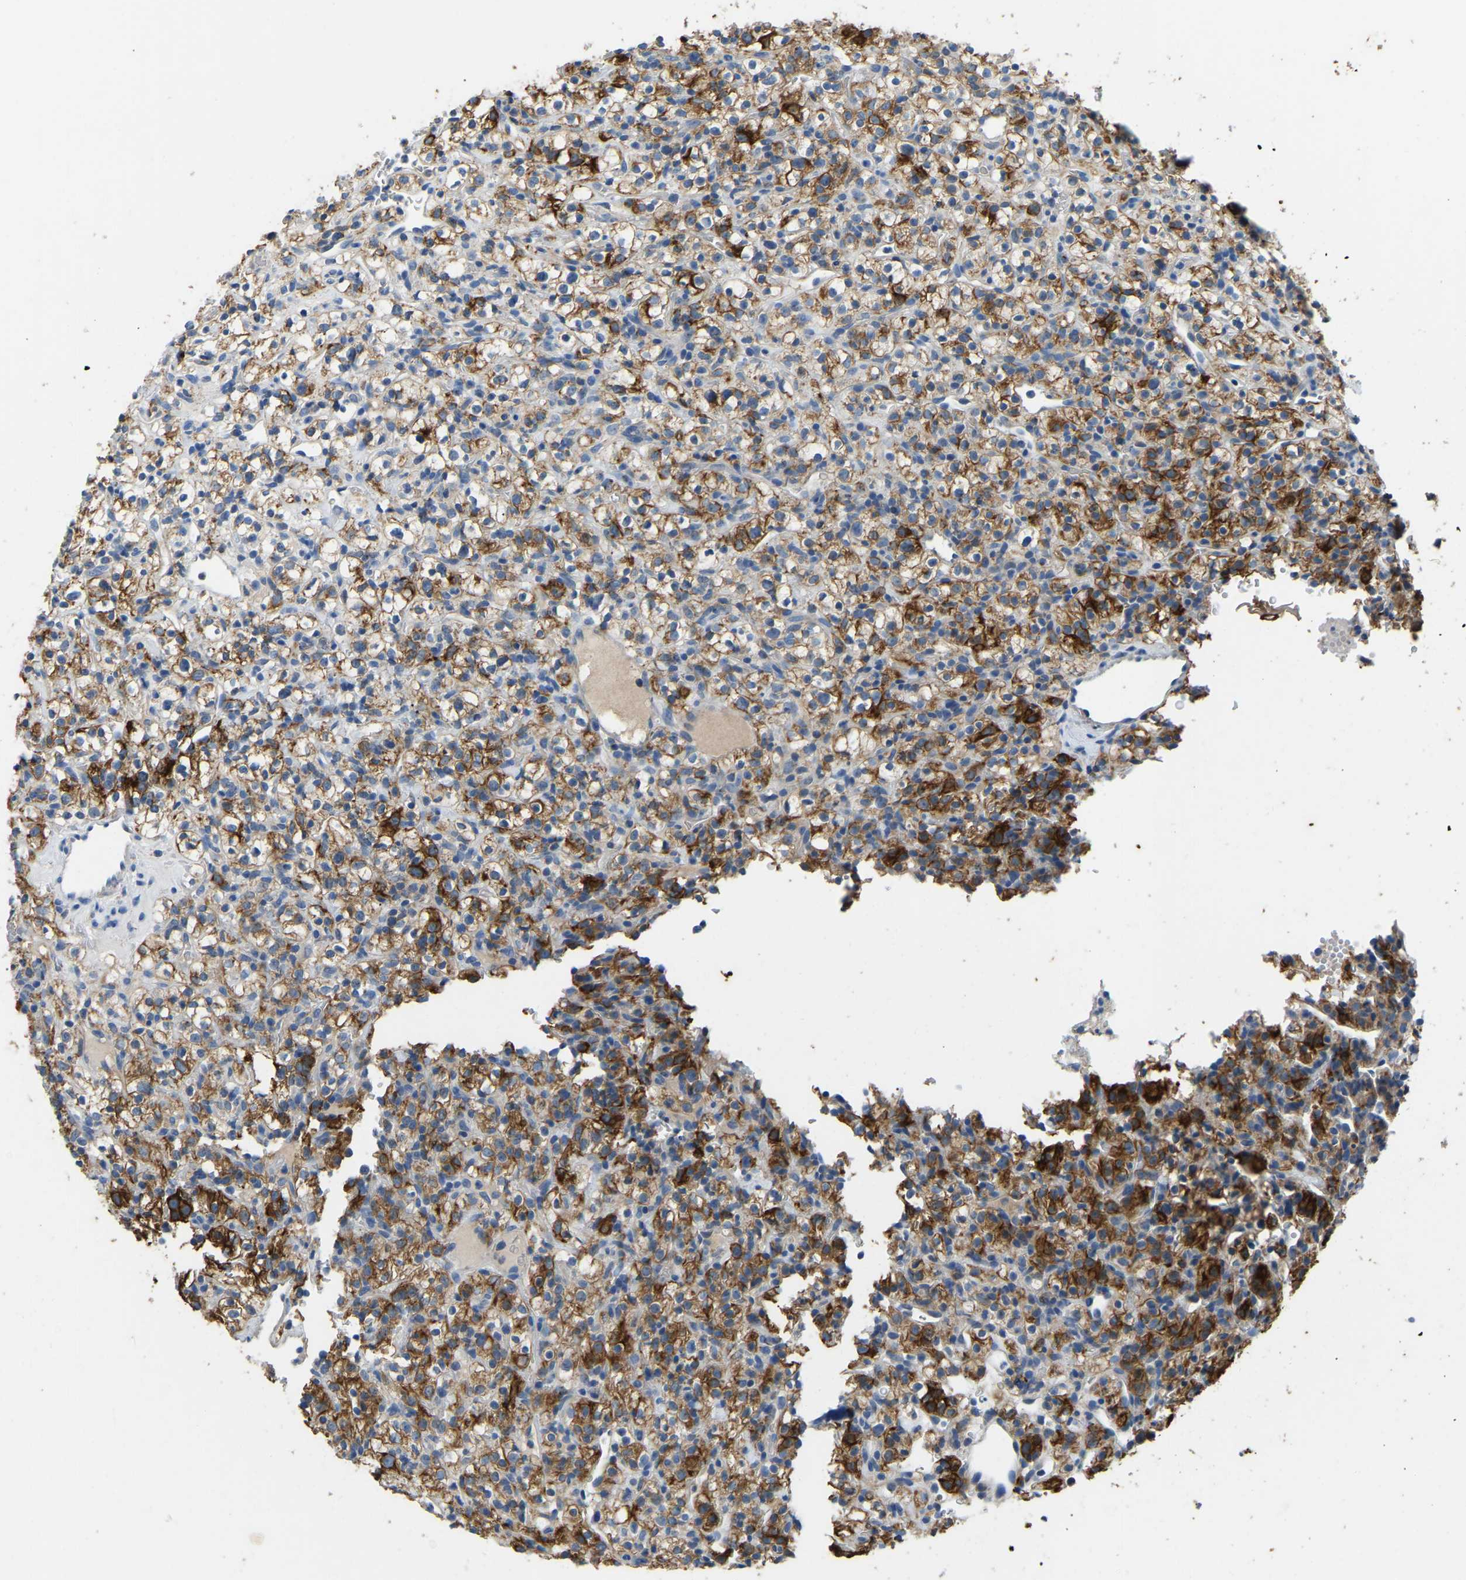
{"staining": {"intensity": "strong", "quantity": "25%-75%", "location": "cytoplasmic/membranous"}, "tissue": "renal cancer", "cell_type": "Tumor cells", "image_type": "cancer", "snomed": [{"axis": "morphology", "description": "Normal tissue, NOS"}, {"axis": "morphology", "description": "Adenocarcinoma, NOS"}, {"axis": "topography", "description": "Kidney"}], "caption": "IHC staining of renal cancer, which displays high levels of strong cytoplasmic/membranous positivity in about 25%-75% of tumor cells indicating strong cytoplasmic/membranous protein positivity. The staining was performed using DAB (3,3'-diaminobenzidine) (brown) for protein detection and nuclei were counterstained in hematoxylin (blue).", "gene": "ZNF200", "patient": {"sex": "female", "age": 72}}